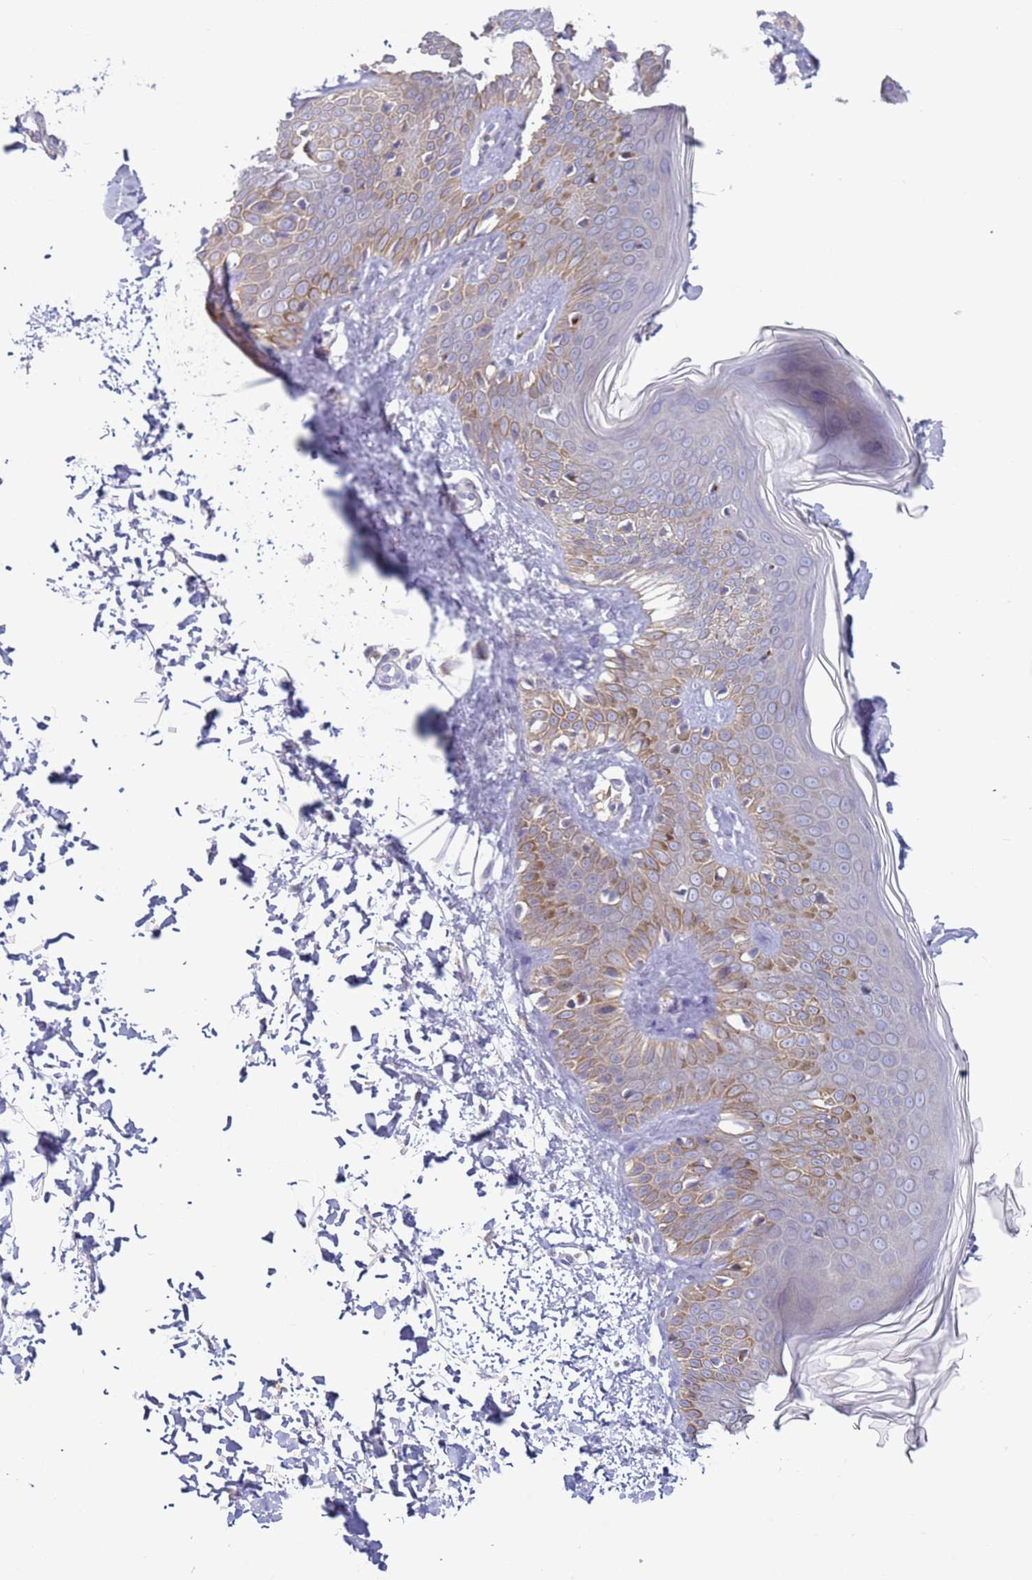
{"staining": {"intensity": "negative", "quantity": "none", "location": "none"}, "tissue": "skin", "cell_type": "Fibroblasts", "image_type": "normal", "snomed": [{"axis": "morphology", "description": "Normal tissue, NOS"}, {"axis": "topography", "description": "Skin"}], "caption": "High power microscopy micrograph of an immunohistochemistry (IHC) image of benign skin, revealing no significant staining in fibroblasts. (IHC, brightfield microscopy, high magnification).", "gene": "NPAP1", "patient": {"sex": "male", "age": 37}}